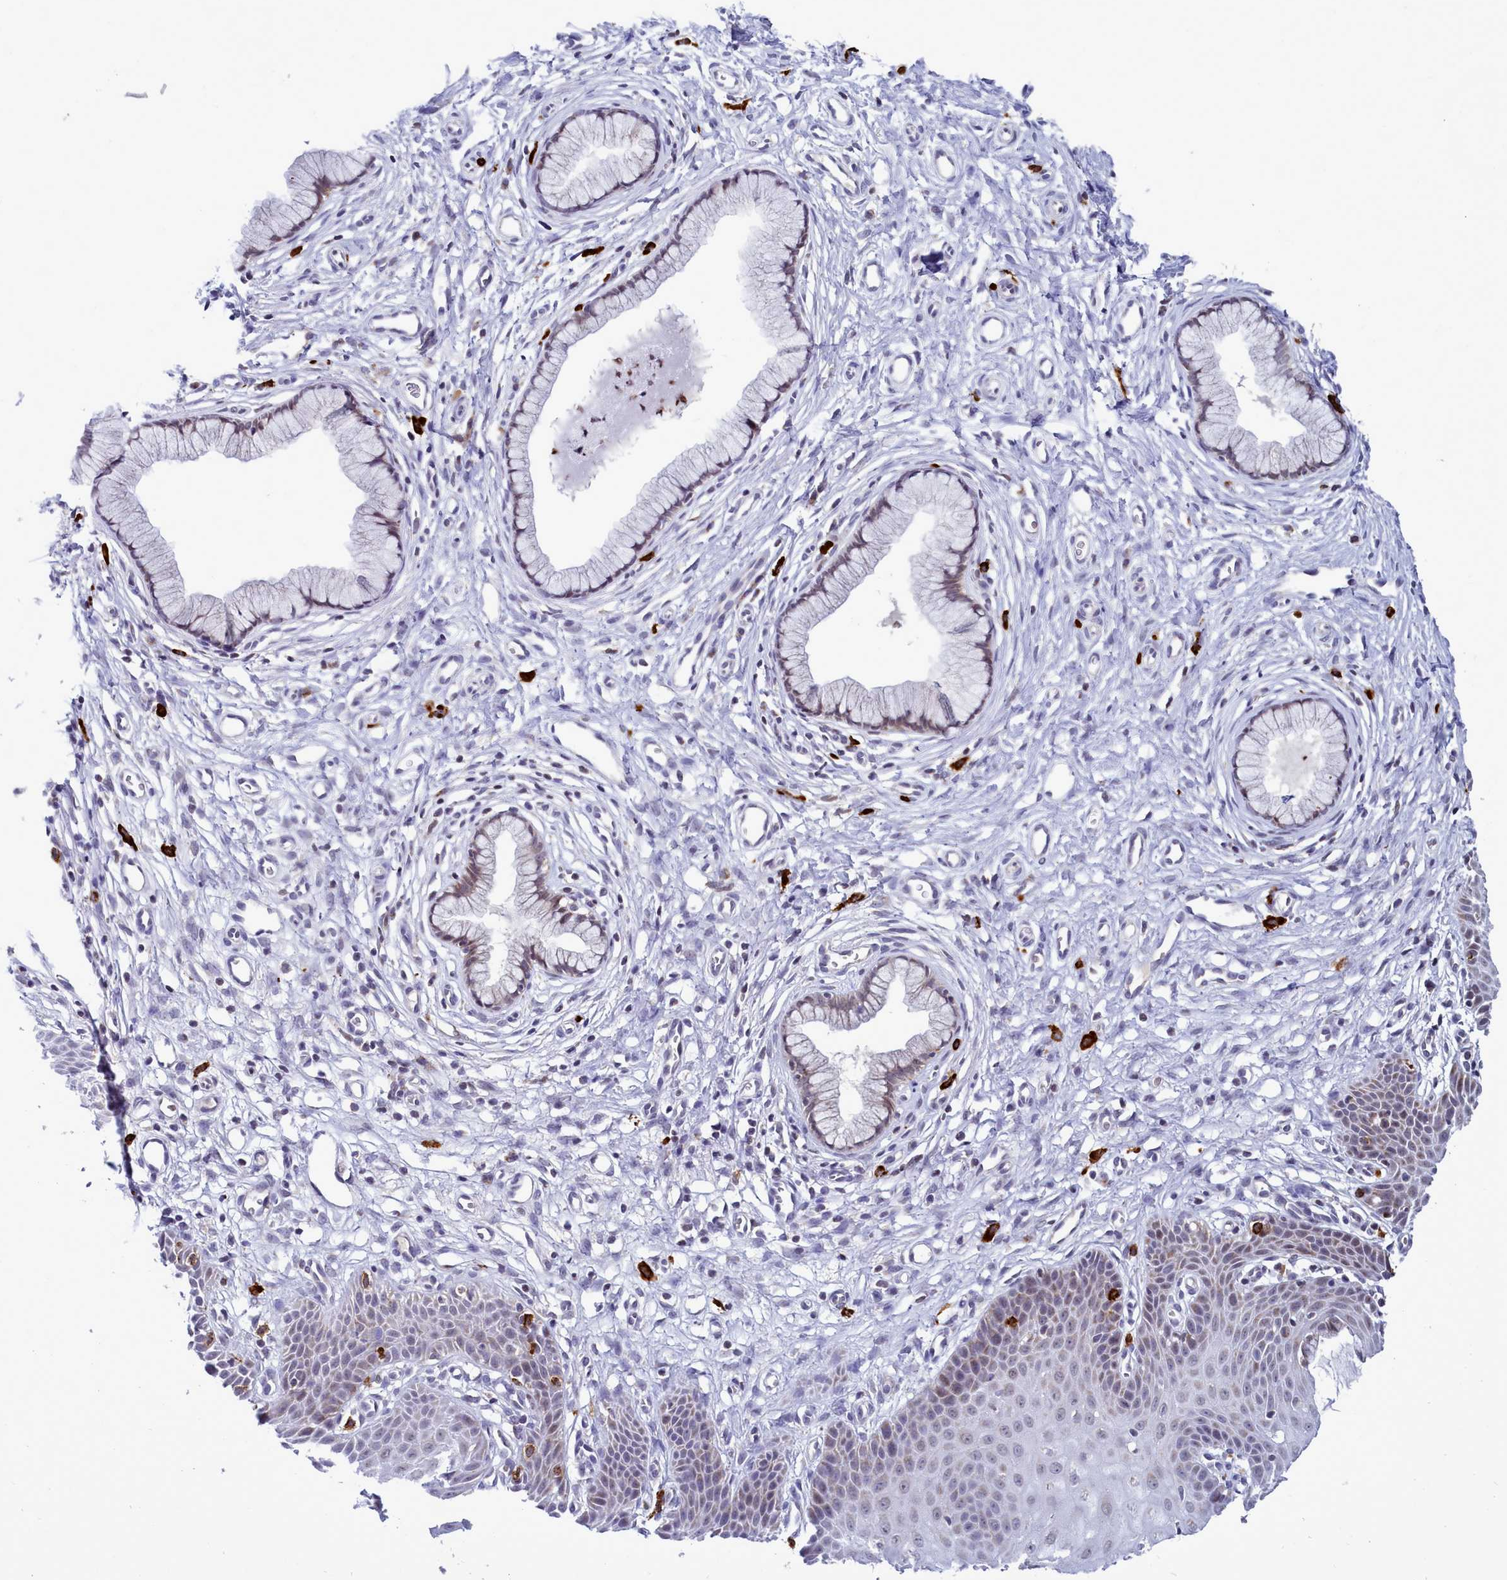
{"staining": {"intensity": "weak", "quantity": "25%-75%", "location": "cytoplasmic/membranous,nuclear"}, "tissue": "cervix", "cell_type": "Glandular cells", "image_type": "normal", "snomed": [{"axis": "morphology", "description": "Normal tissue, NOS"}, {"axis": "topography", "description": "Cervix"}], "caption": "Immunohistochemistry of normal cervix shows low levels of weak cytoplasmic/membranous,nuclear positivity in about 25%-75% of glandular cells.", "gene": "POM121L2", "patient": {"sex": "female", "age": 36}}